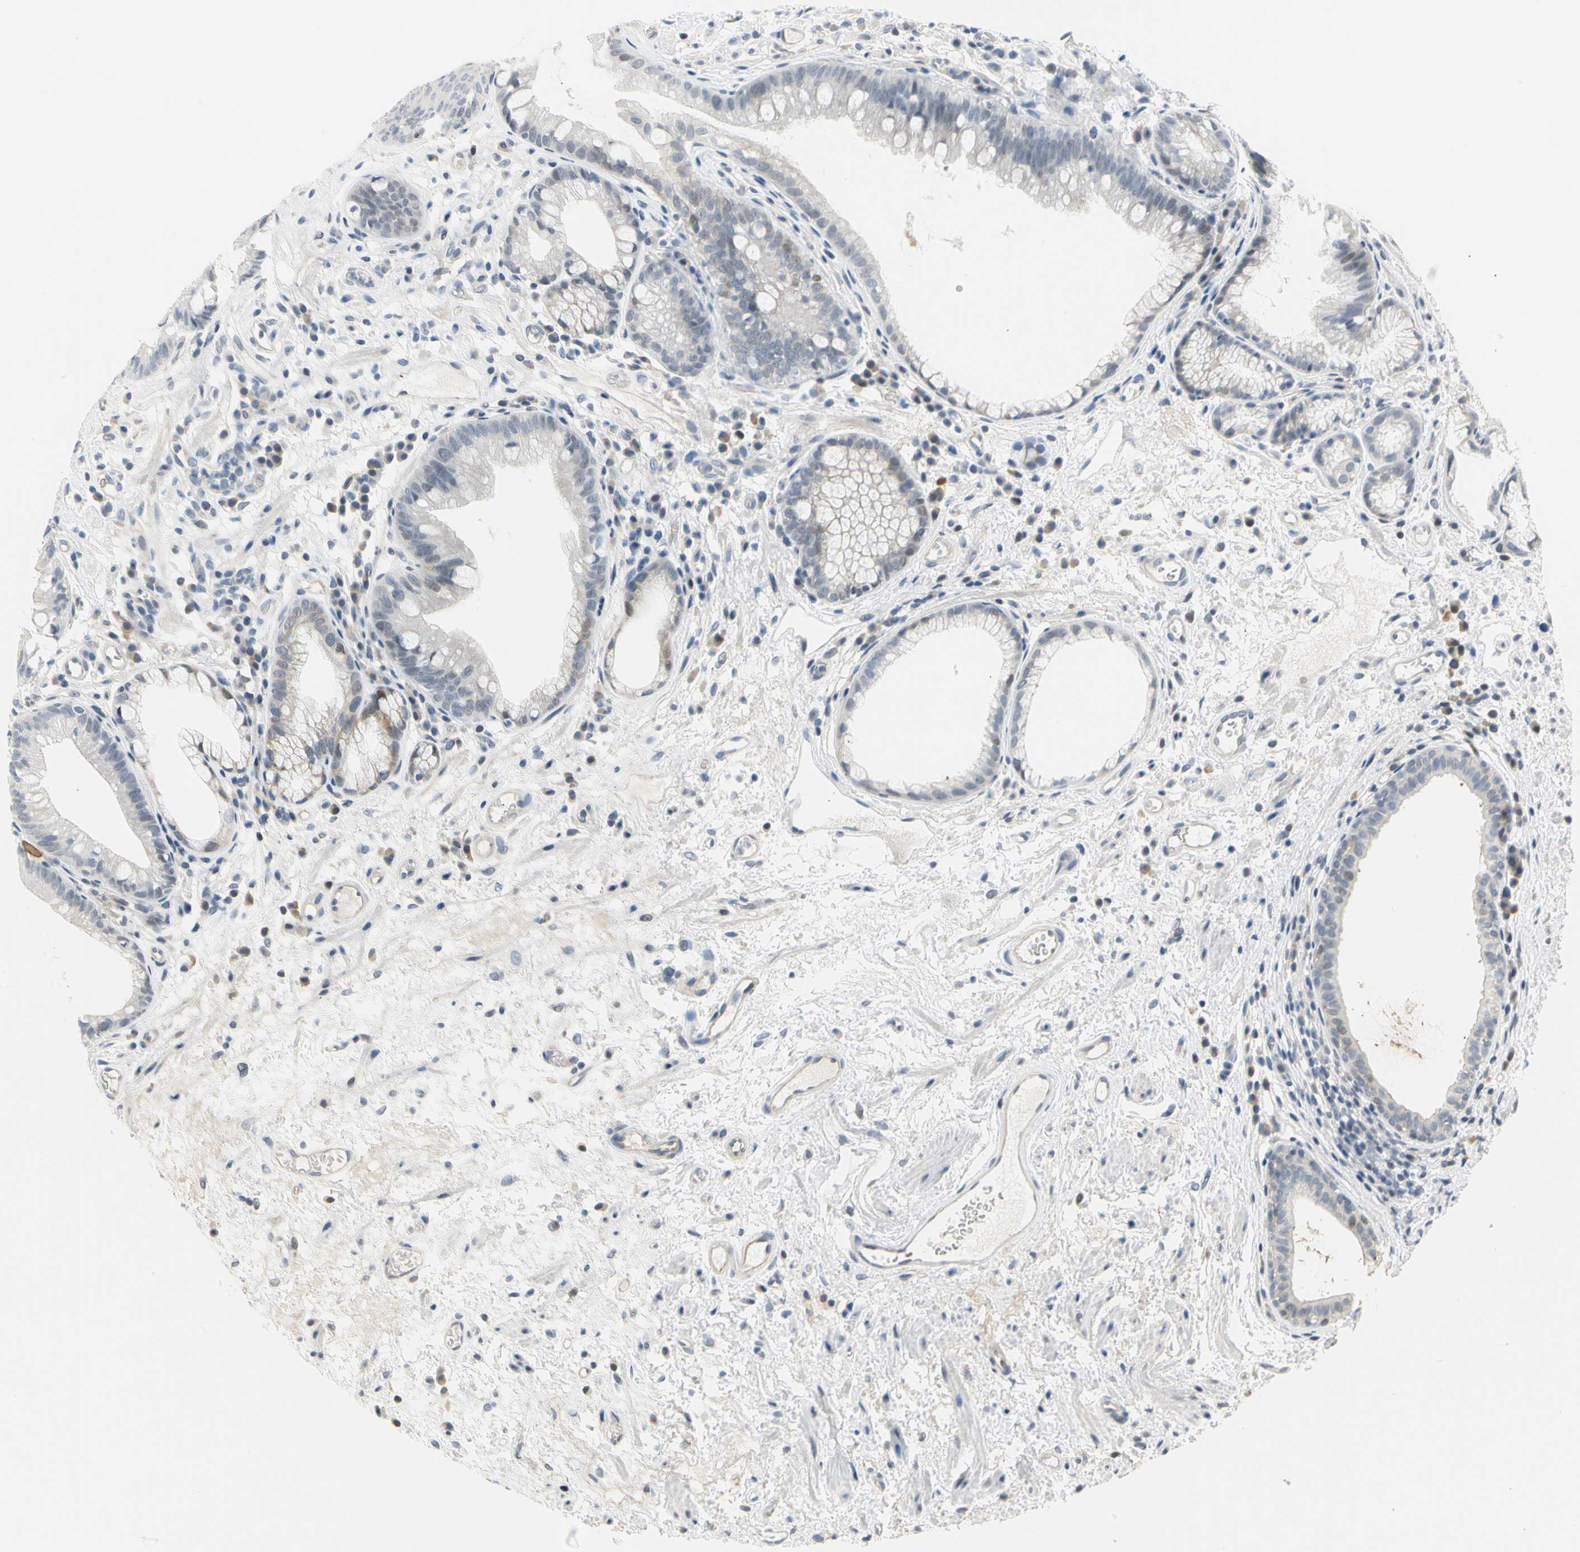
{"staining": {"intensity": "moderate", "quantity": "25%-75%", "location": "nuclear"}, "tissue": "stomach", "cell_type": "Glandular cells", "image_type": "normal", "snomed": [{"axis": "morphology", "description": "Normal tissue, NOS"}, {"axis": "topography", "description": "Stomach, upper"}], "caption": "Immunohistochemical staining of benign human stomach displays medium levels of moderate nuclear positivity in about 25%-75% of glandular cells.", "gene": "IMPG2", "patient": {"sex": "male", "age": 72}}